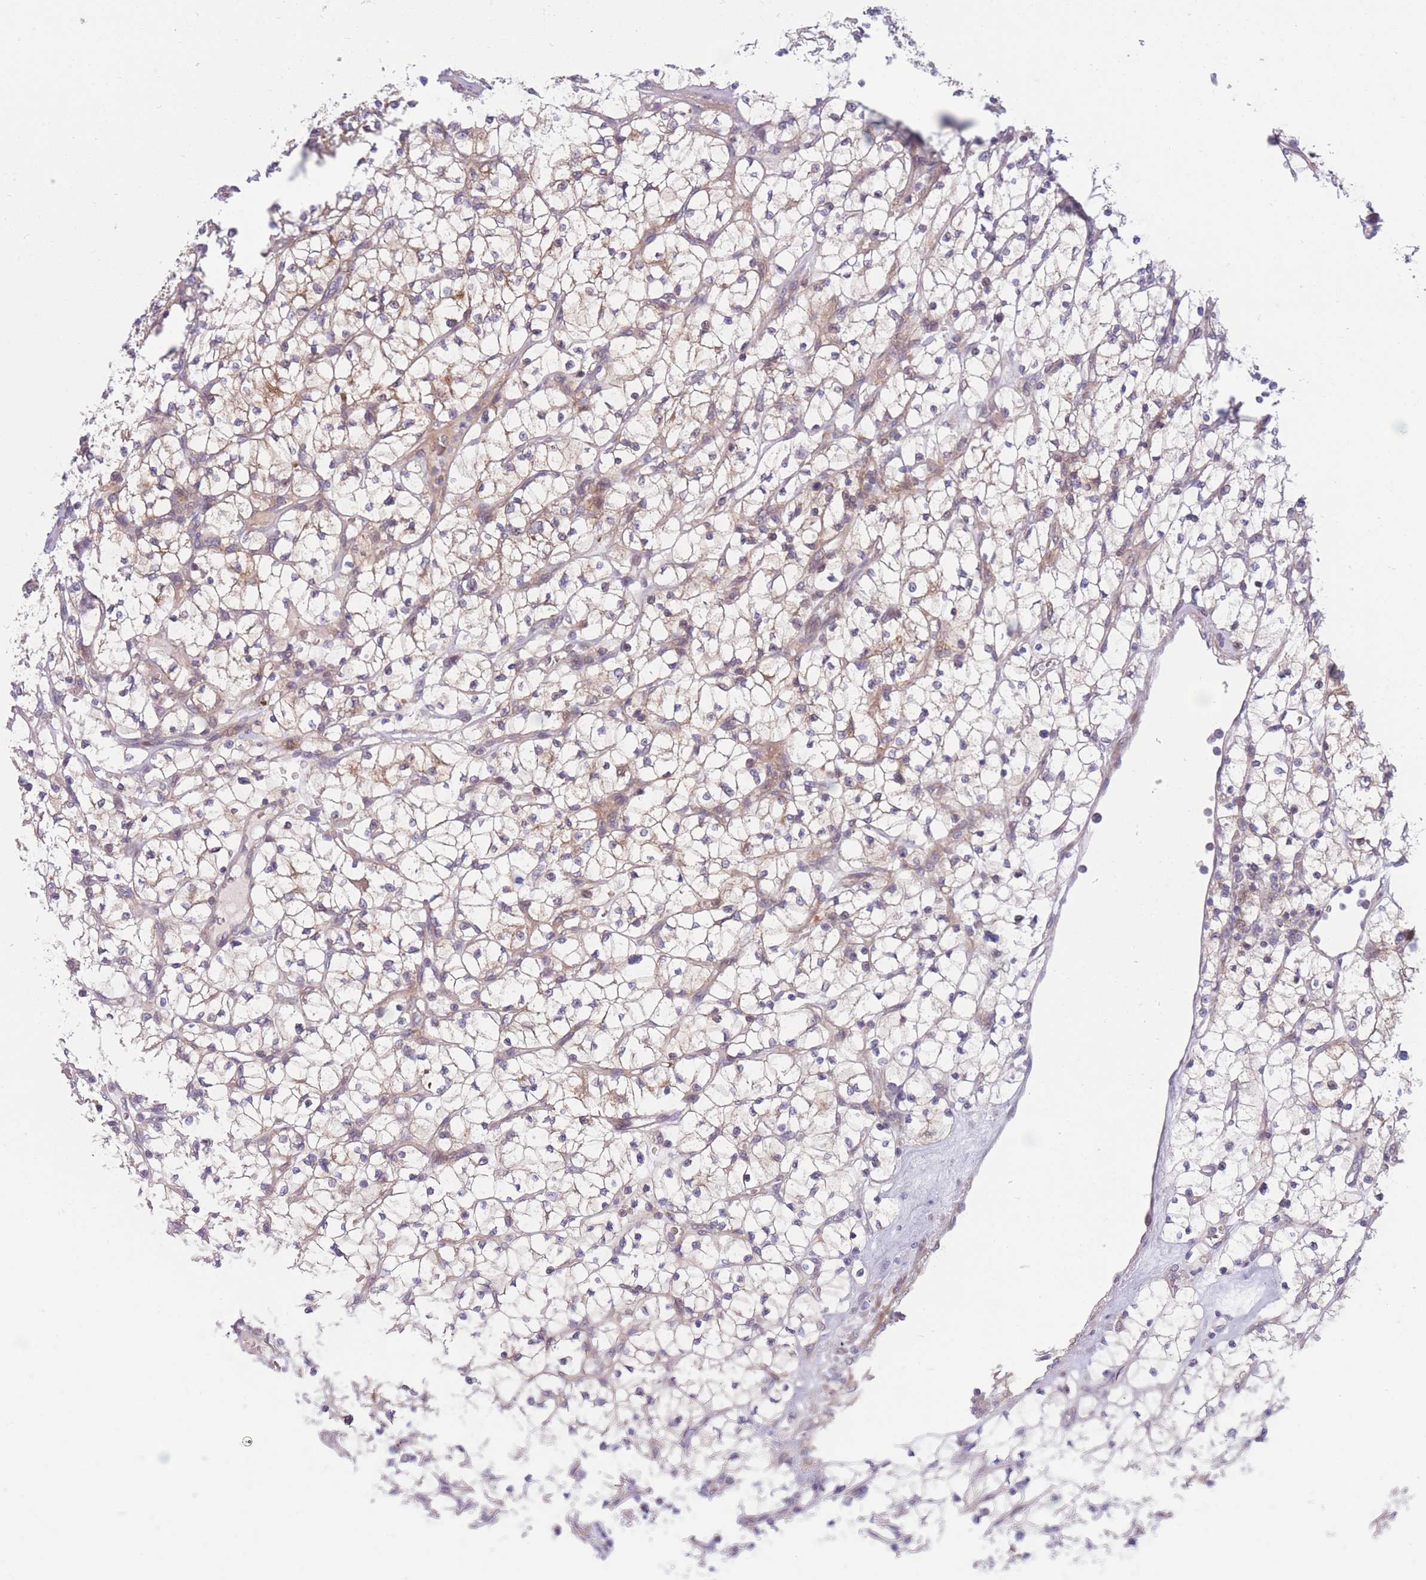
{"staining": {"intensity": "weak", "quantity": ">75%", "location": "cytoplasmic/membranous"}, "tissue": "renal cancer", "cell_type": "Tumor cells", "image_type": "cancer", "snomed": [{"axis": "morphology", "description": "Adenocarcinoma, NOS"}, {"axis": "topography", "description": "Kidney"}], "caption": "Immunohistochemical staining of renal adenocarcinoma reveals low levels of weak cytoplasmic/membranous positivity in approximately >75% of tumor cells. (Stains: DAB (3,3'-diaminobenzidine) in brown, nuclei in blue, Microscopy: brightfield microscopy at high magnification).", "gene": "PDE4A", "patient": {"sex": "female", "age": 64}}